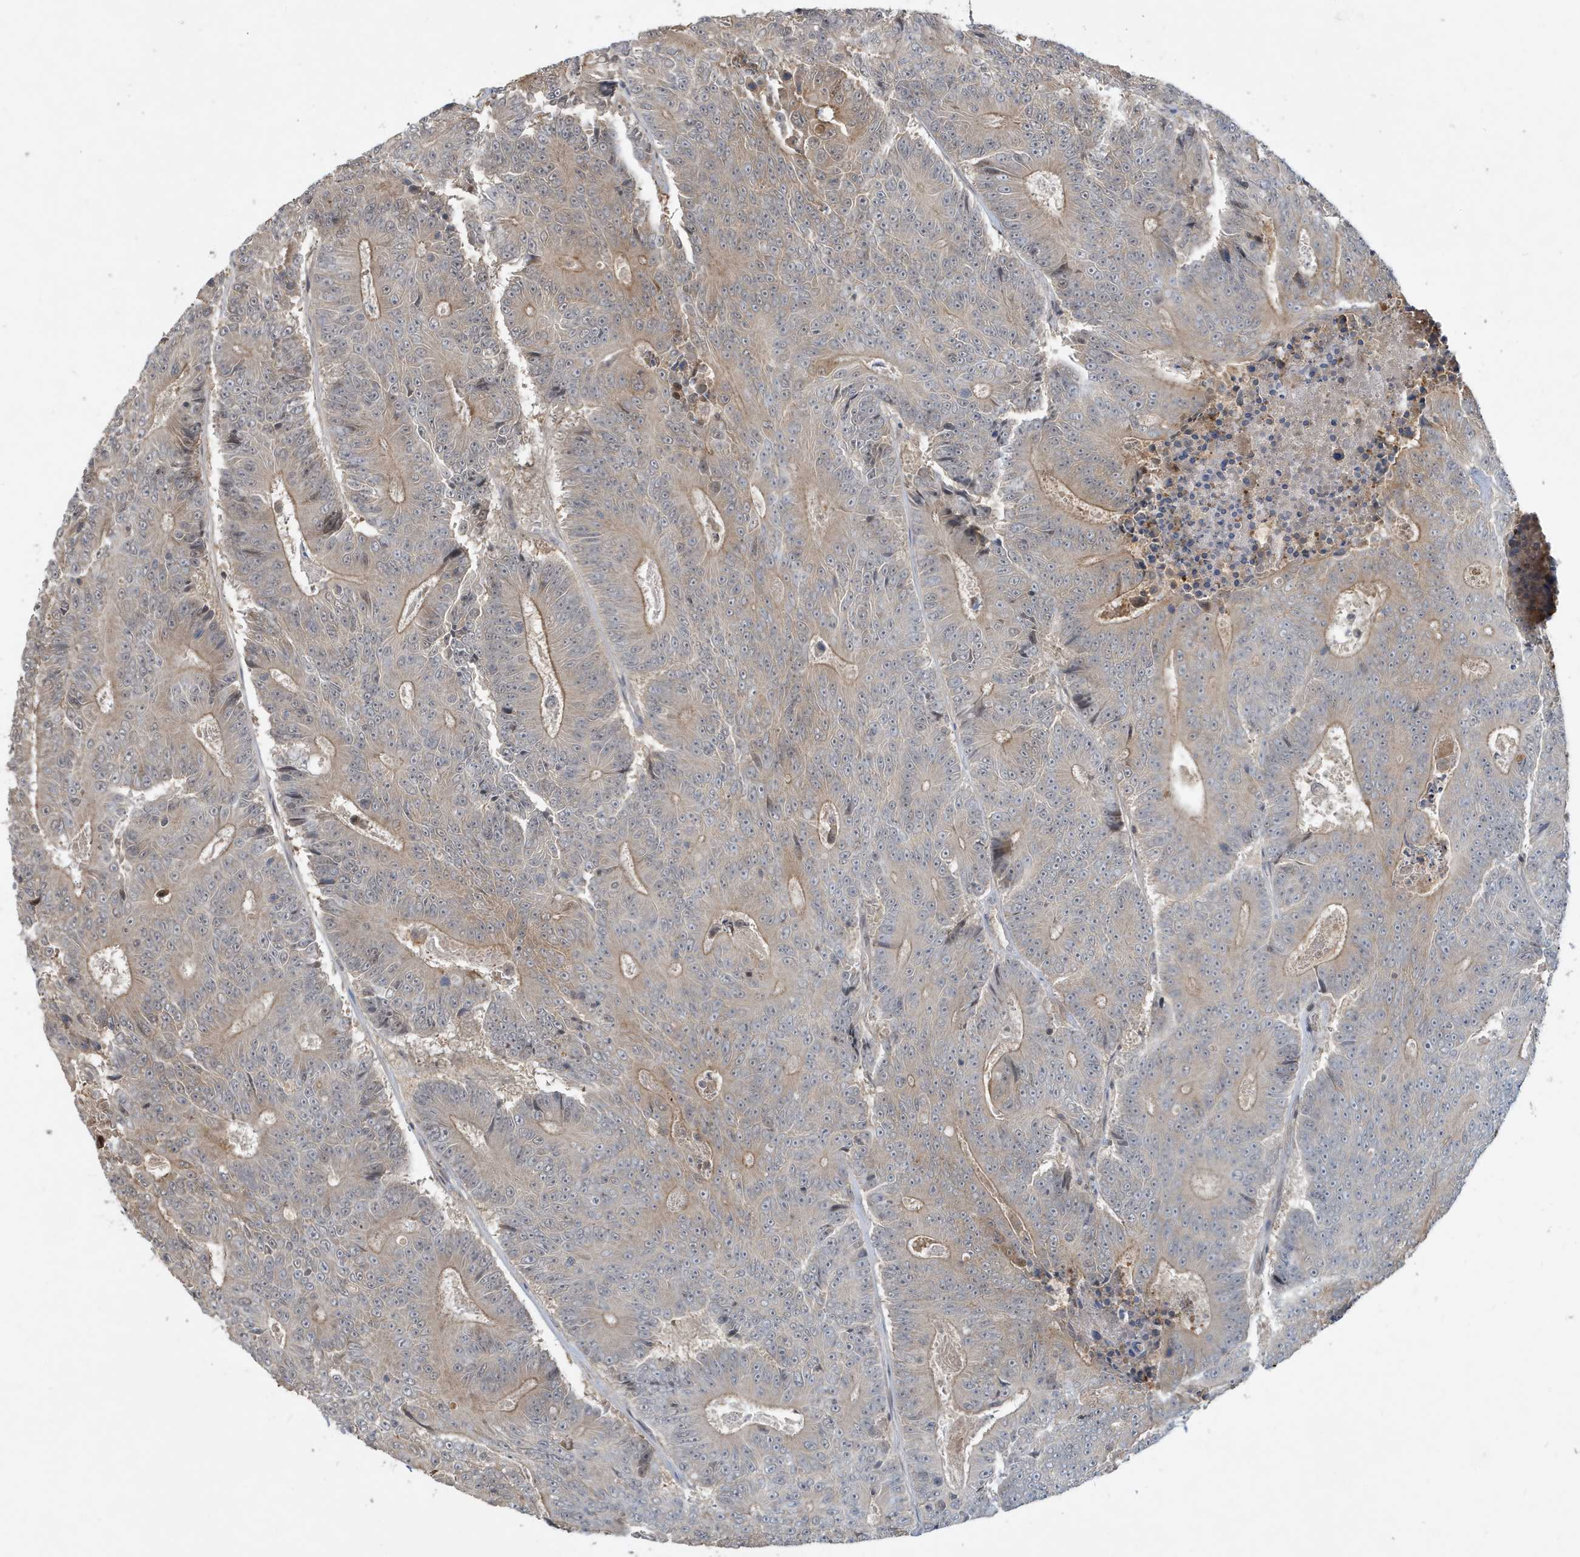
{"staining": {"intensity": "weak", "quantity": ">75%", "location": "cytoplasmic/membranous"}, "tissue": "colorectal cancer", "cell_type": "Tumor cells", "image_type": "cancer", "snomed": [{"axis": "morphology", "description": "Adenocarcinoma, NOS"}, {"axis": "topography", "description": "Colon"}], "caption": "High-power microscopy captured an immunohistochemistry (IHC) micrograph of colorectal cancer, revealing weak cytoplasmic/membranous positivity in about >75% of tumor cells.", "gene": "PRRT3", "patient": {"sex": "male", "age": 83}}